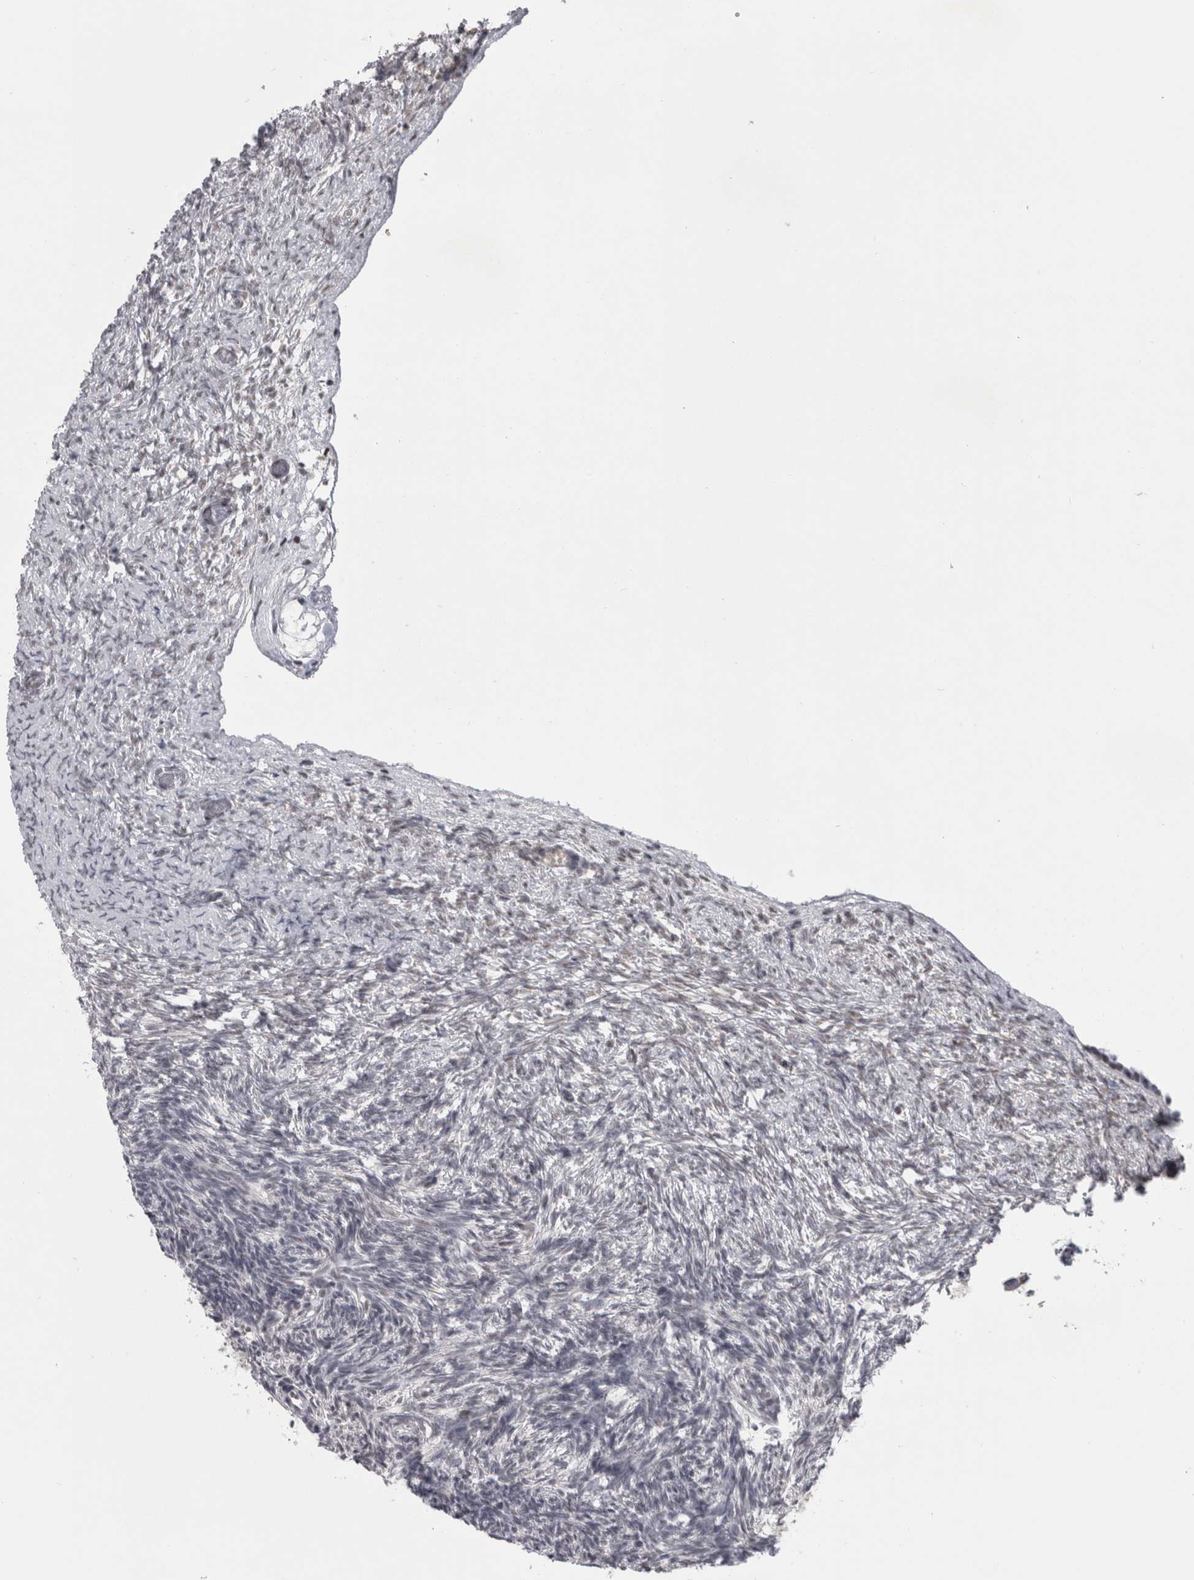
{"staining": {"intensity": "negative", "quantity": "none", "location": "none"}, "tissue": "ovary", "cell_type": "Ovarian stroma cells", "image_type": "normal", "snomed": [{"axis": "morphology", "description": "Normal tissue, NOS"}, {"axis": "topography", "description": "Ovary"}], "caption": "An immunohistochemistry (IHC) micrograph of benign ovary is shown. There is no staining in ovarian stroma cells of ovary. Nuclei are stained in blue.", "gene": "PSMB2", "patient": {"sex": "female", "age": 34}}